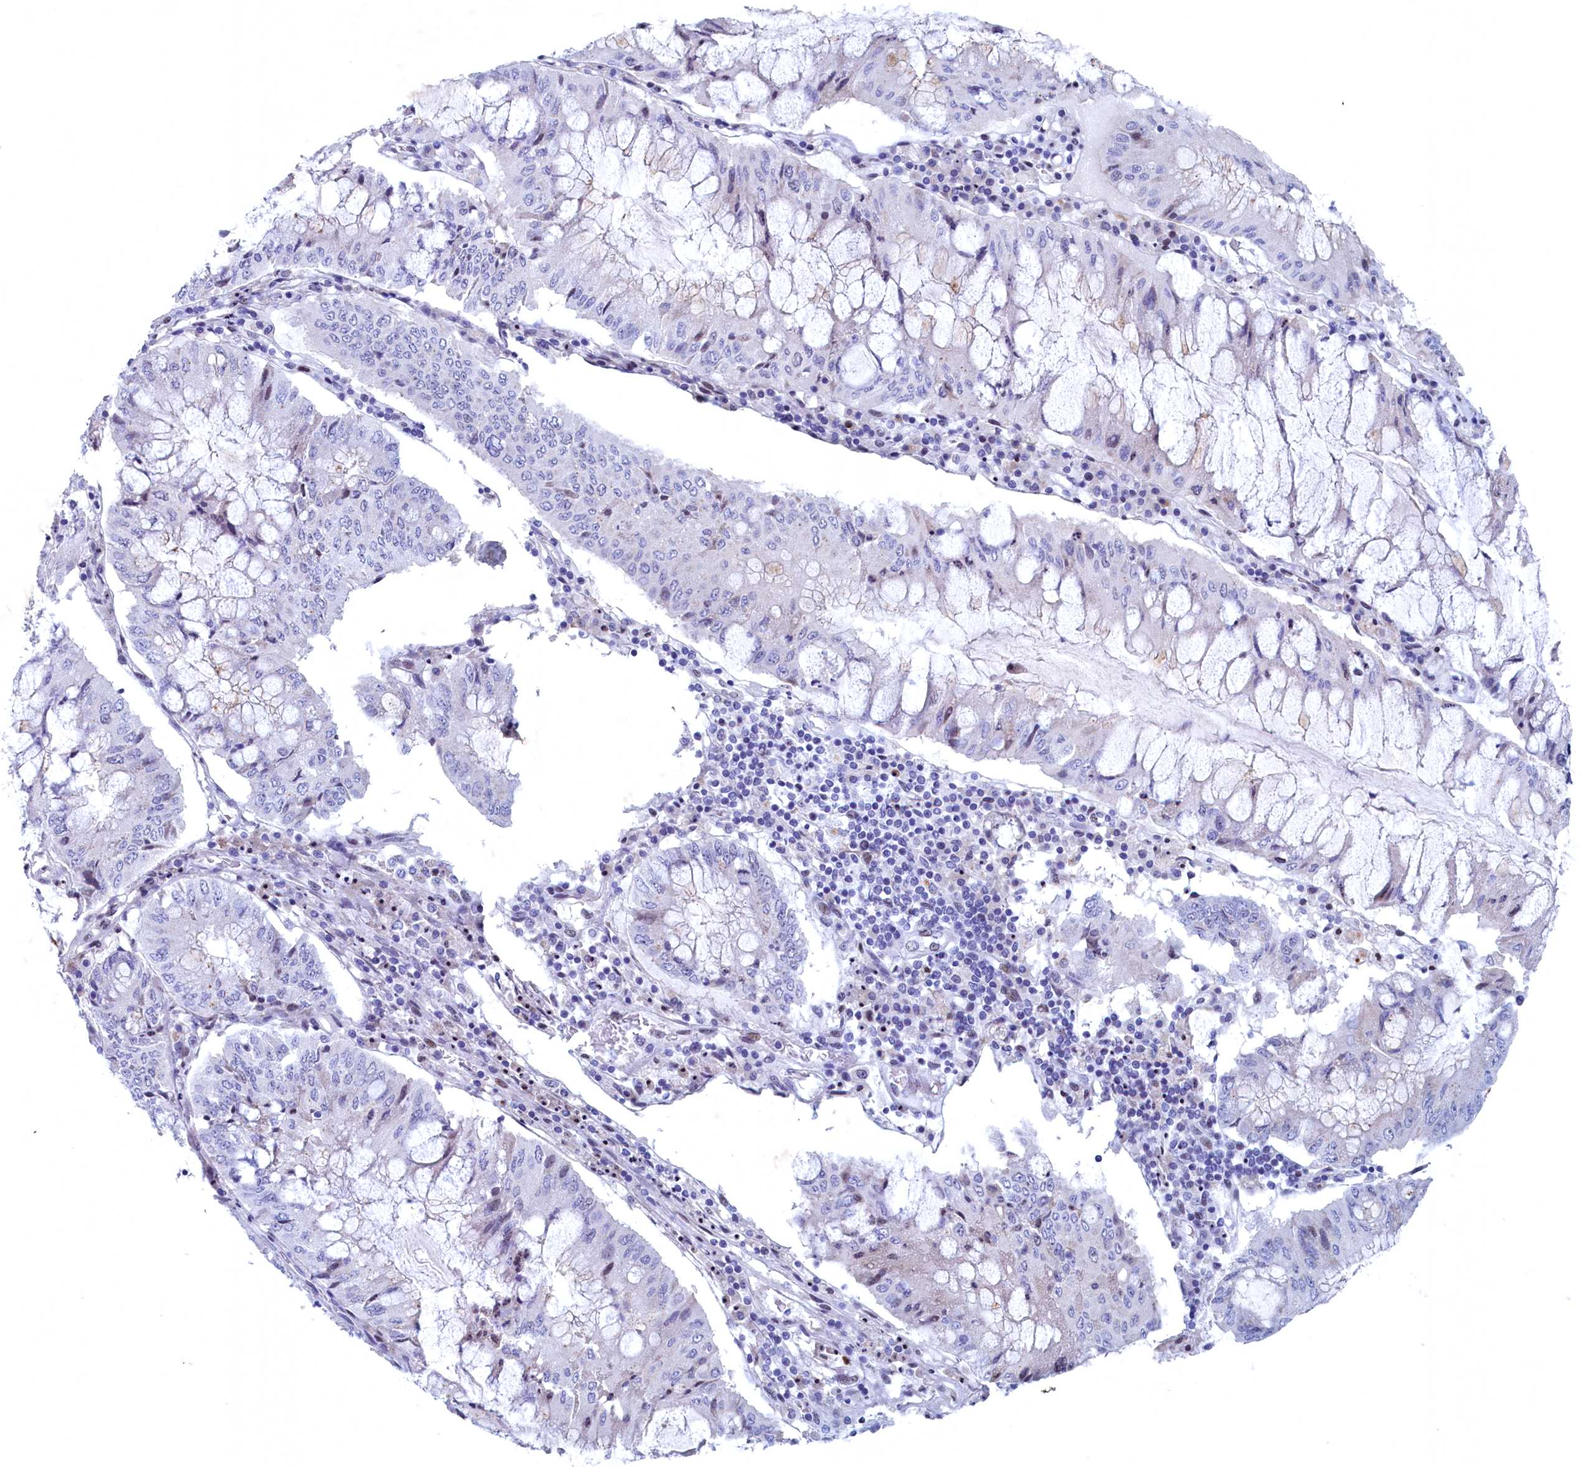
{"staining": {"intensity": "weak", "quantity": "<25%", "location": "nuclear"}, "tissue": "pancreatic cancer", "cell_type": "Tumor cells", "image_type": "cancer", "snomed": [{"axis": "morphology", "description": "Adenocarcinoma, NOS"}, {"axis": "topography", "description": "Pancreas"}], "caption": "There is no significant staining in tumor cells of pancreatic cancer.", "gene": "WDR76", "patient": {"sex": "female", "age": 50}}